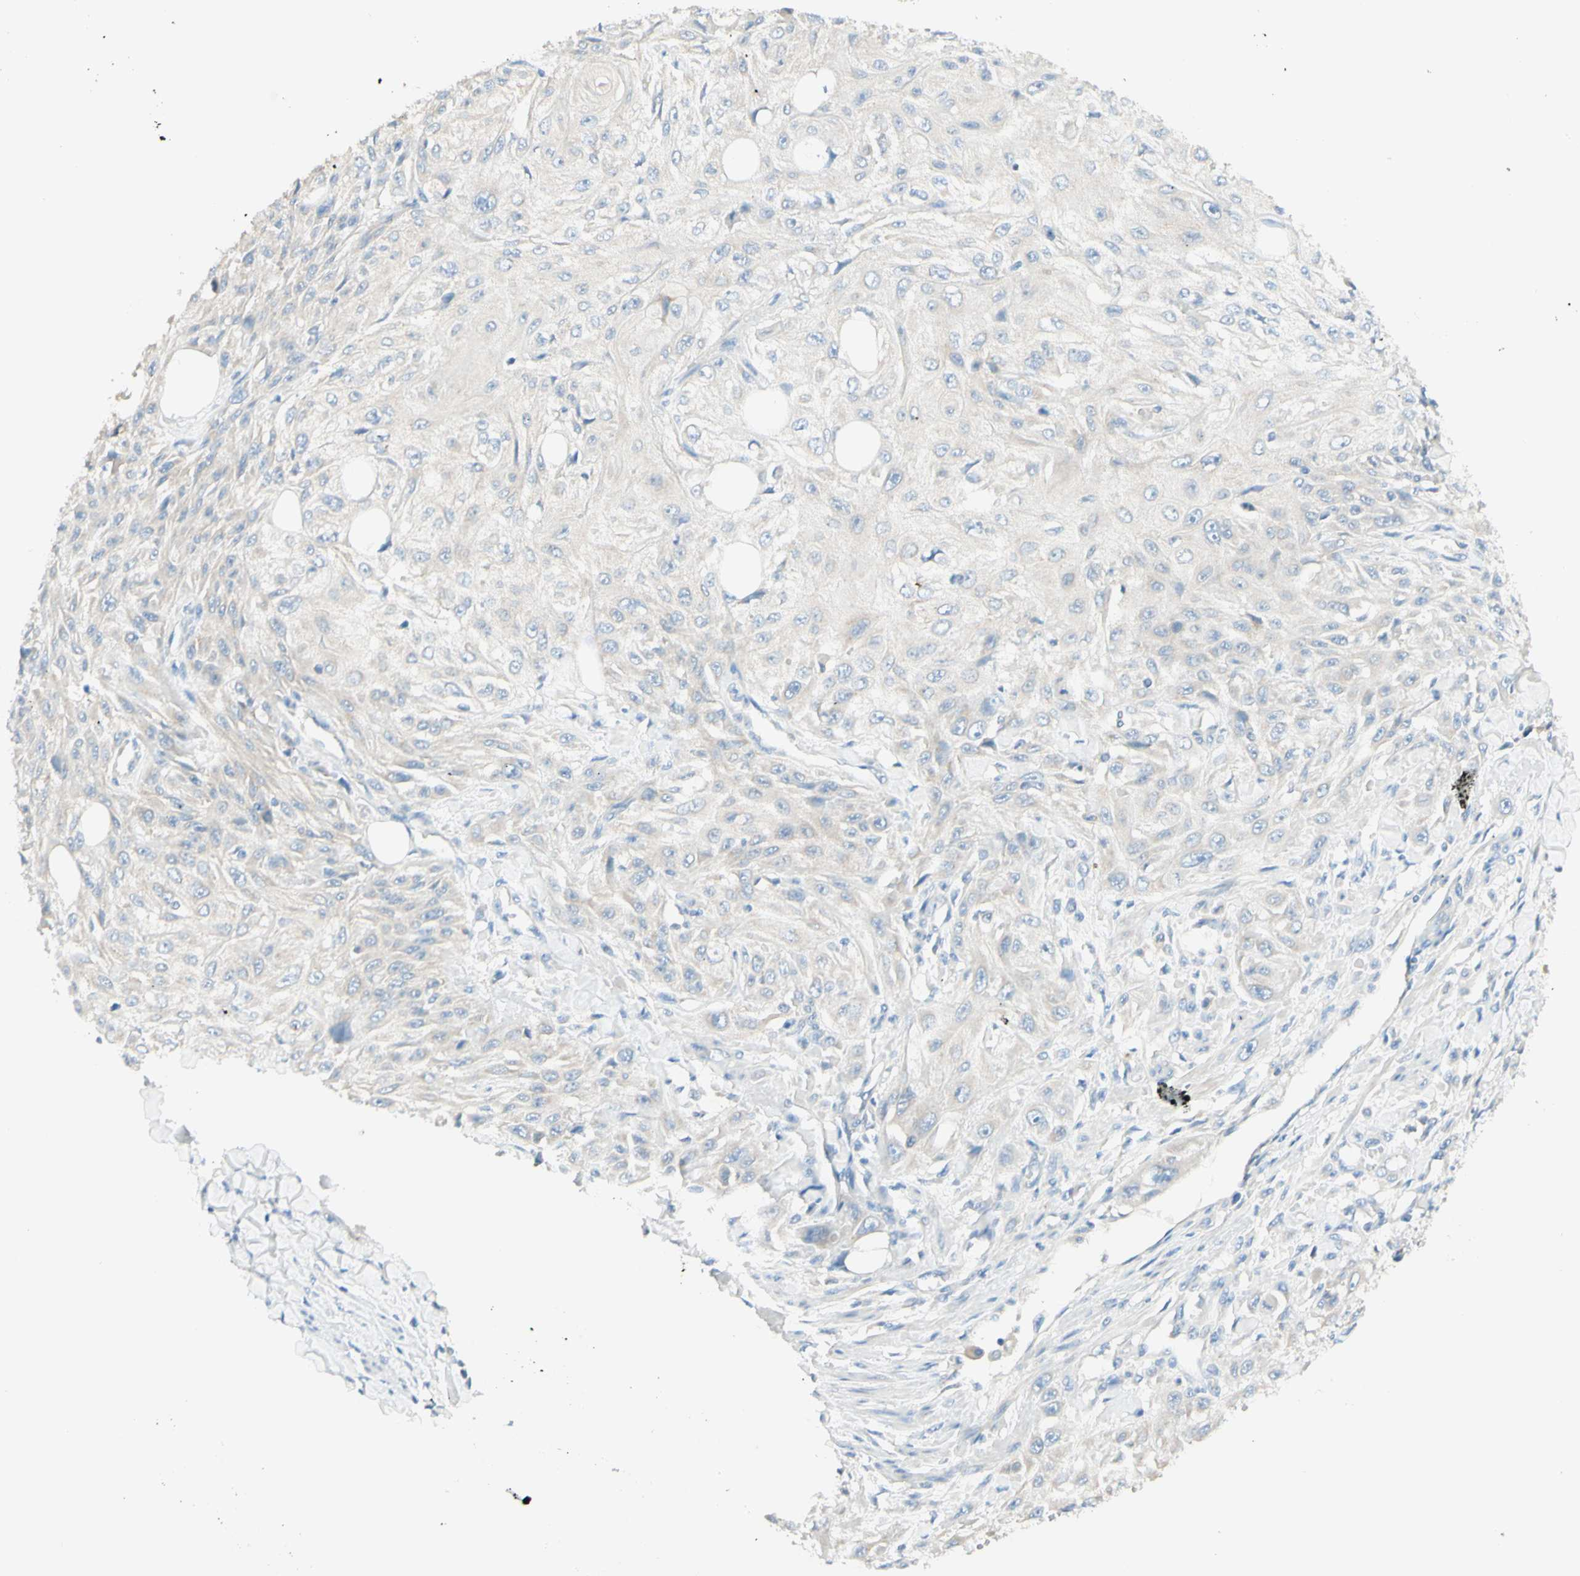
{"staining": {"intensity": "negative", "quantity": "none", "location": "none"}, "tissue": "skin cancer", "cell_type": "Tumor cells", "image_type": "cancer", "snomed": [{"axis": "morphology", "description": "Squamous cell carcinoma, NOS"}, {"axis": "topography", "description": "Skin"}], "caption": "The photomicrograph demonstrates no significant positivity in tumor cells of skin squamous cell carcinoma.", "gene": "ARMC10", "patient": {"sex": "male", "age": 75}}